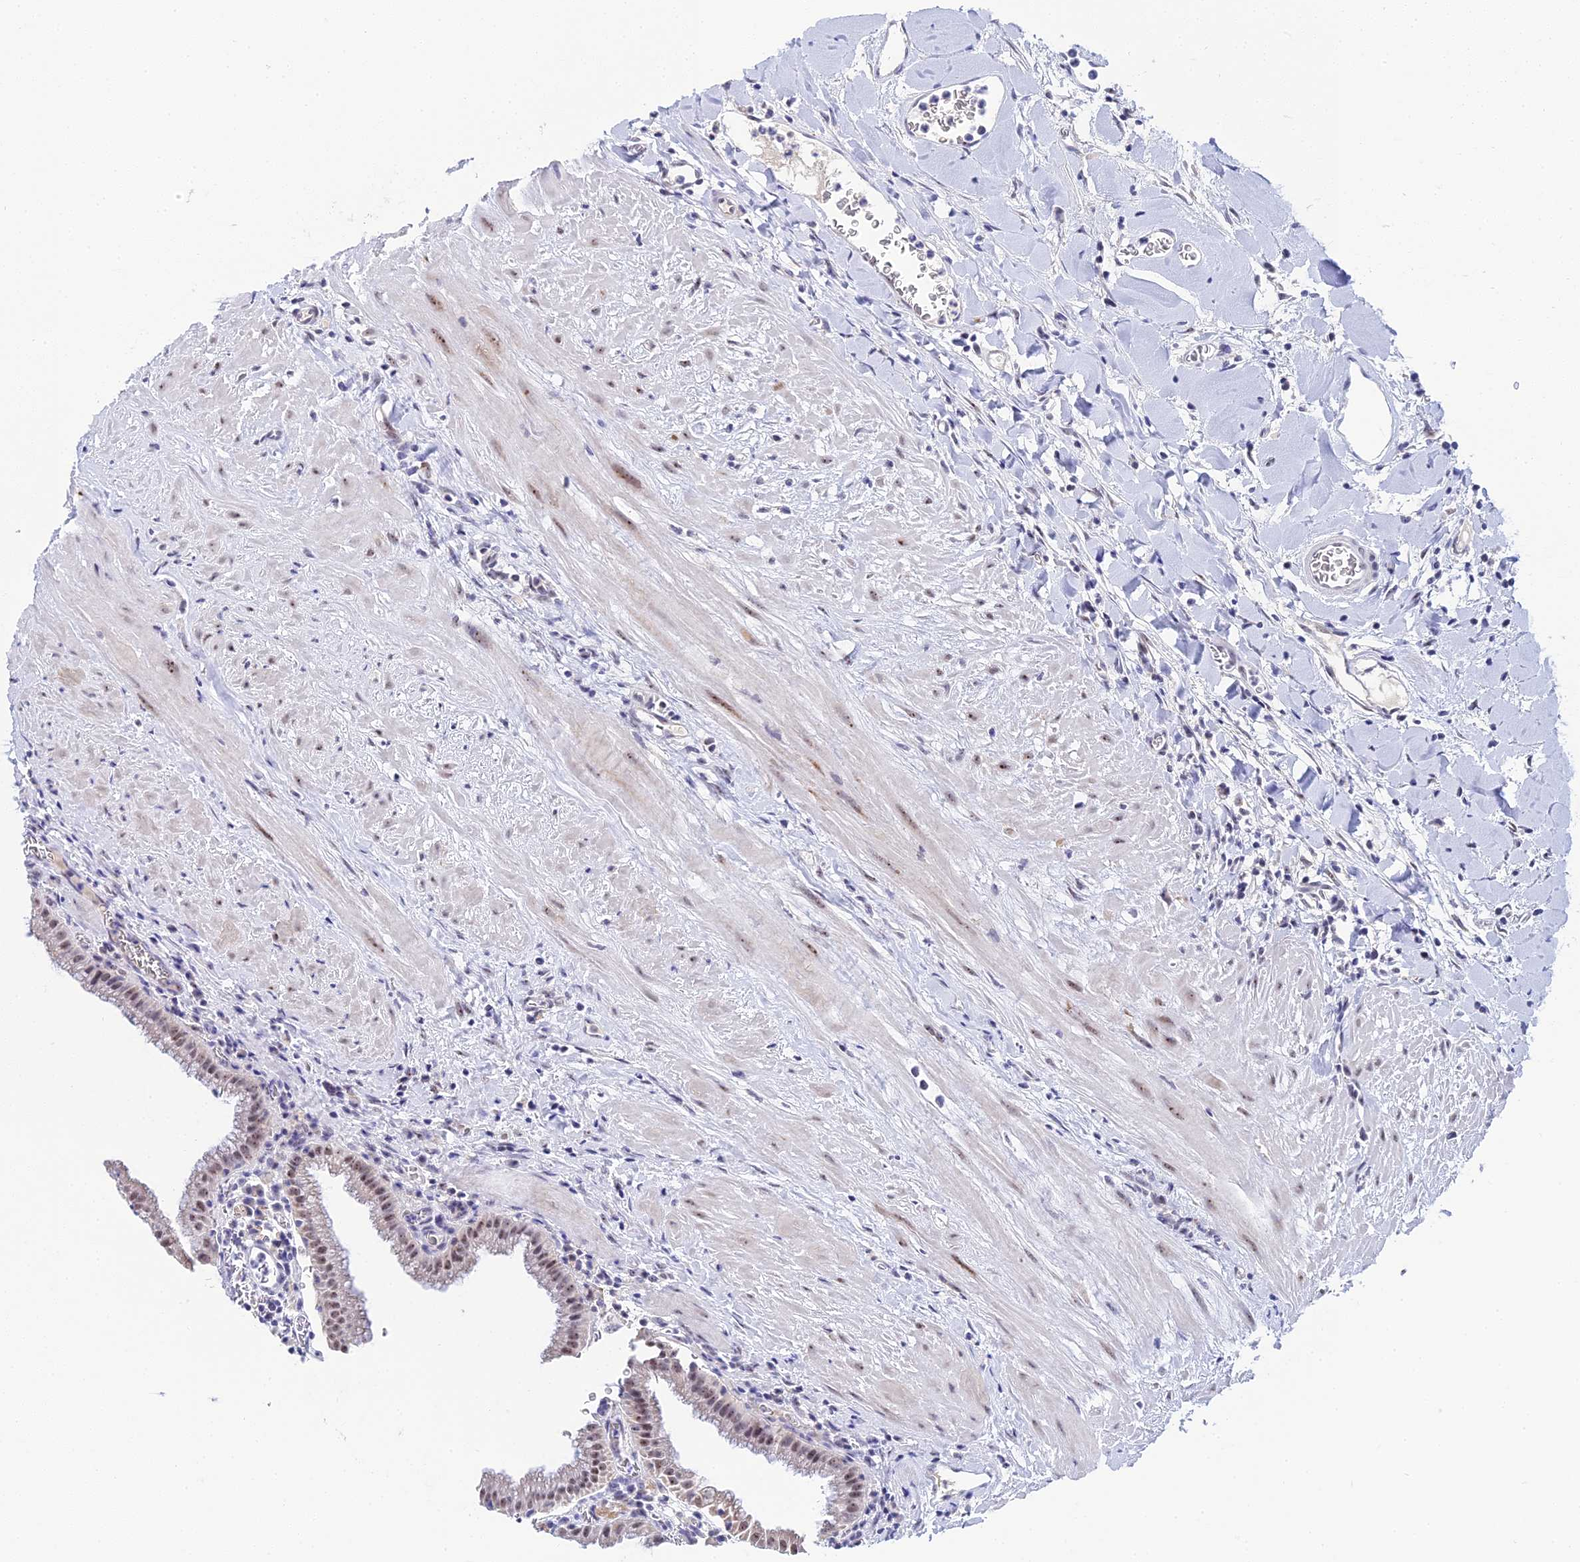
{"staining": {"intensity": "moderate", "quantity": "25%-75%", "location": "cytoplasmic/membranous,nuclear"}, "tissue": "gallbladder", "cell_type": "Glandular cells", "image_type": "normal", "snomed": [{"axis": "morphology", "description": "Normal tissue, NOS"}, {"axis": "topography", "description": "Gallbladder"}], "caption": "Immunohistochemical staining of benign human gallbladder displays medium levels of moderate cytoplasmic/membranous,nuclear staining in approximately 25%-75% of glandular cells.", "gene": "PLPP4", "patient": {"sex": "male", "age": 78}}